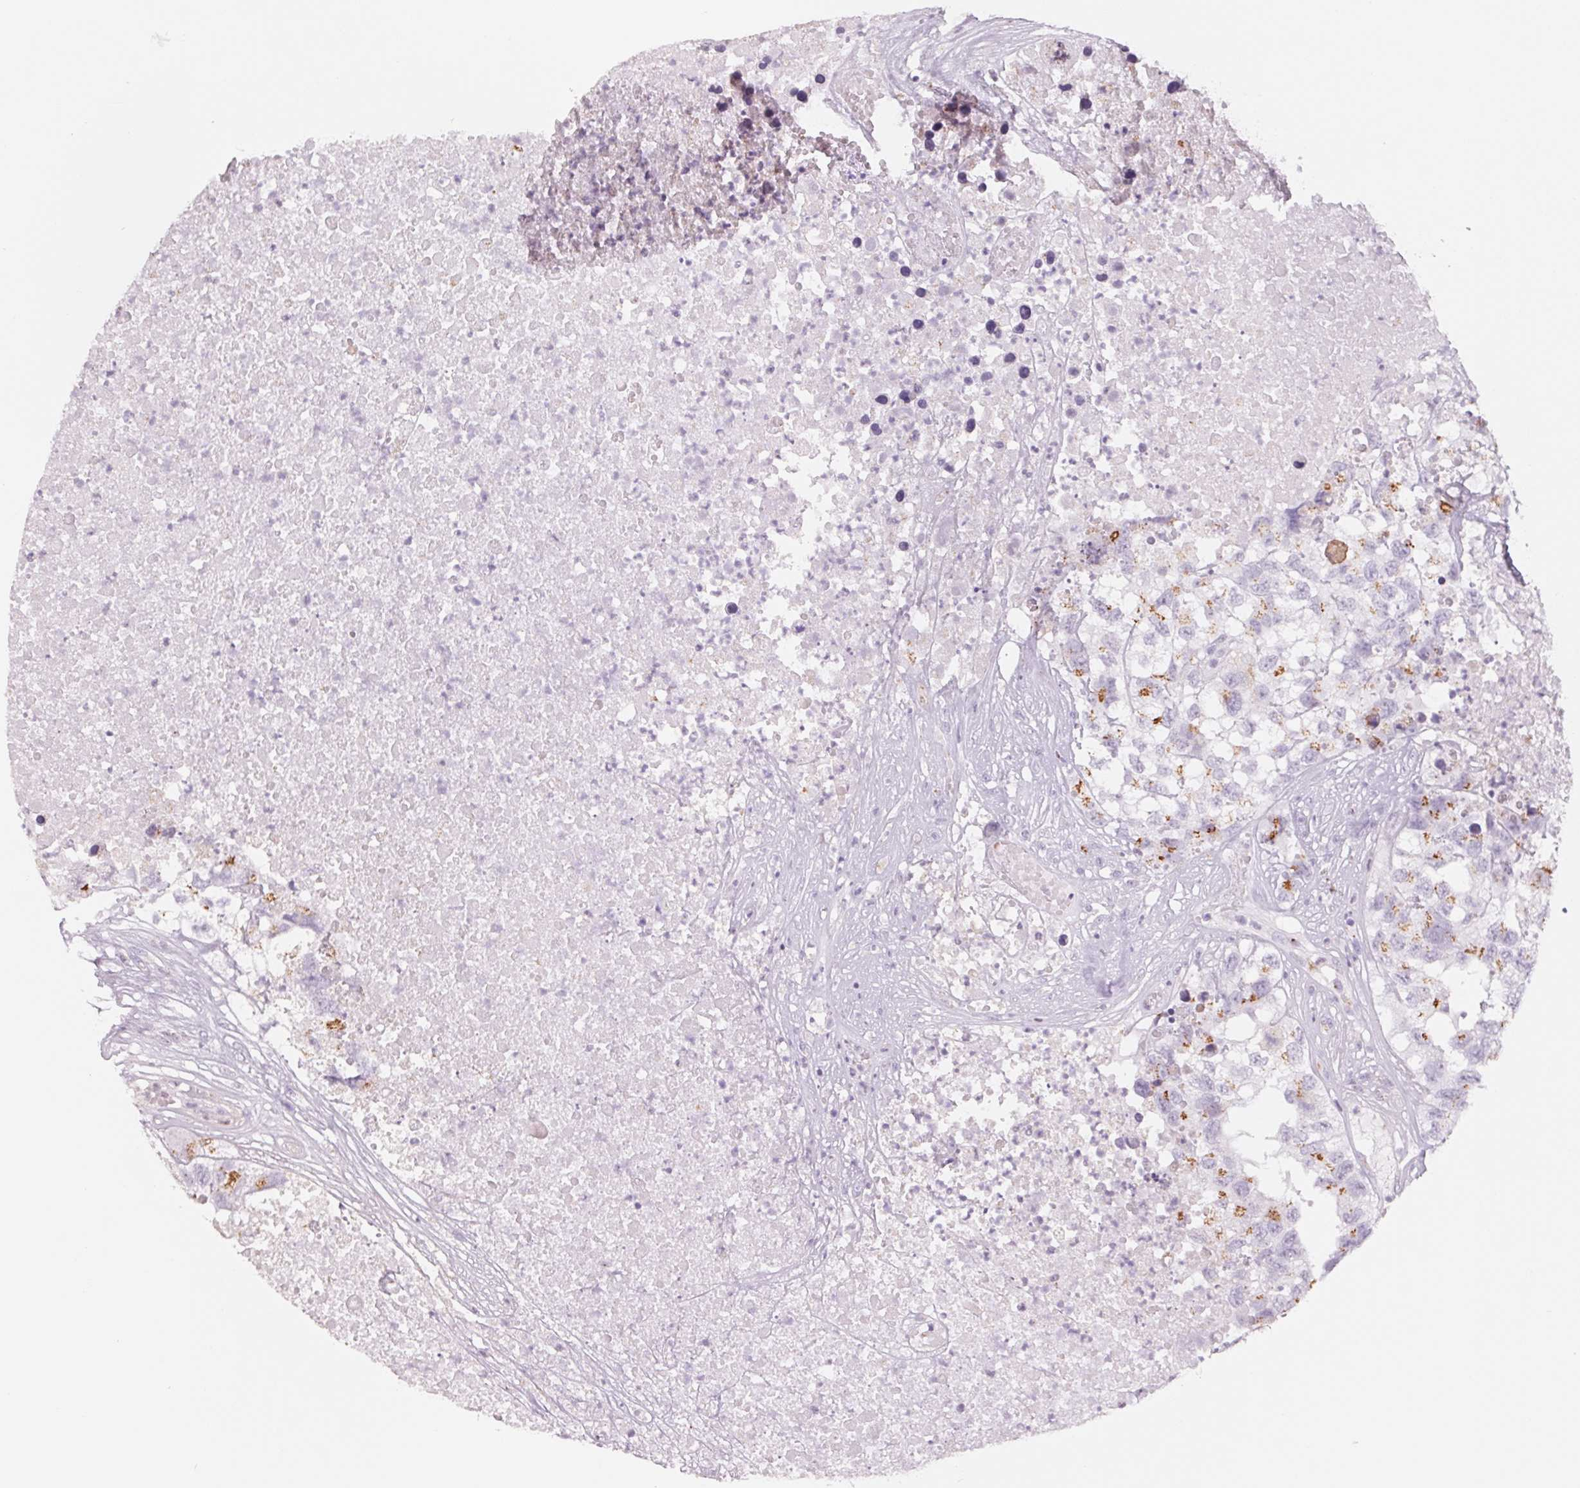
{"staining": {"intensity": "moderate", "quantity": "25%-75%", "location": "cytoplasmic/membranous"}, "tissue": "testis cancer", "cell_type": "Tumor cells", "image_type": "cancer", "snomed": [{"axis": "morphology", "description": "Carcinoma, Embryonal, NOS"}, {"axis": "topography", "description": "Testis"}], "caption": "Immunohistochemical staining of human testis cancer (embryonal carcinoma) exhibits medium levels of moderate cytoplasmic/membranous positivity in about 25%-75% of tumor cells.", "gene": "GALNT7", "patient": {"sex": "male", "age": 83}}